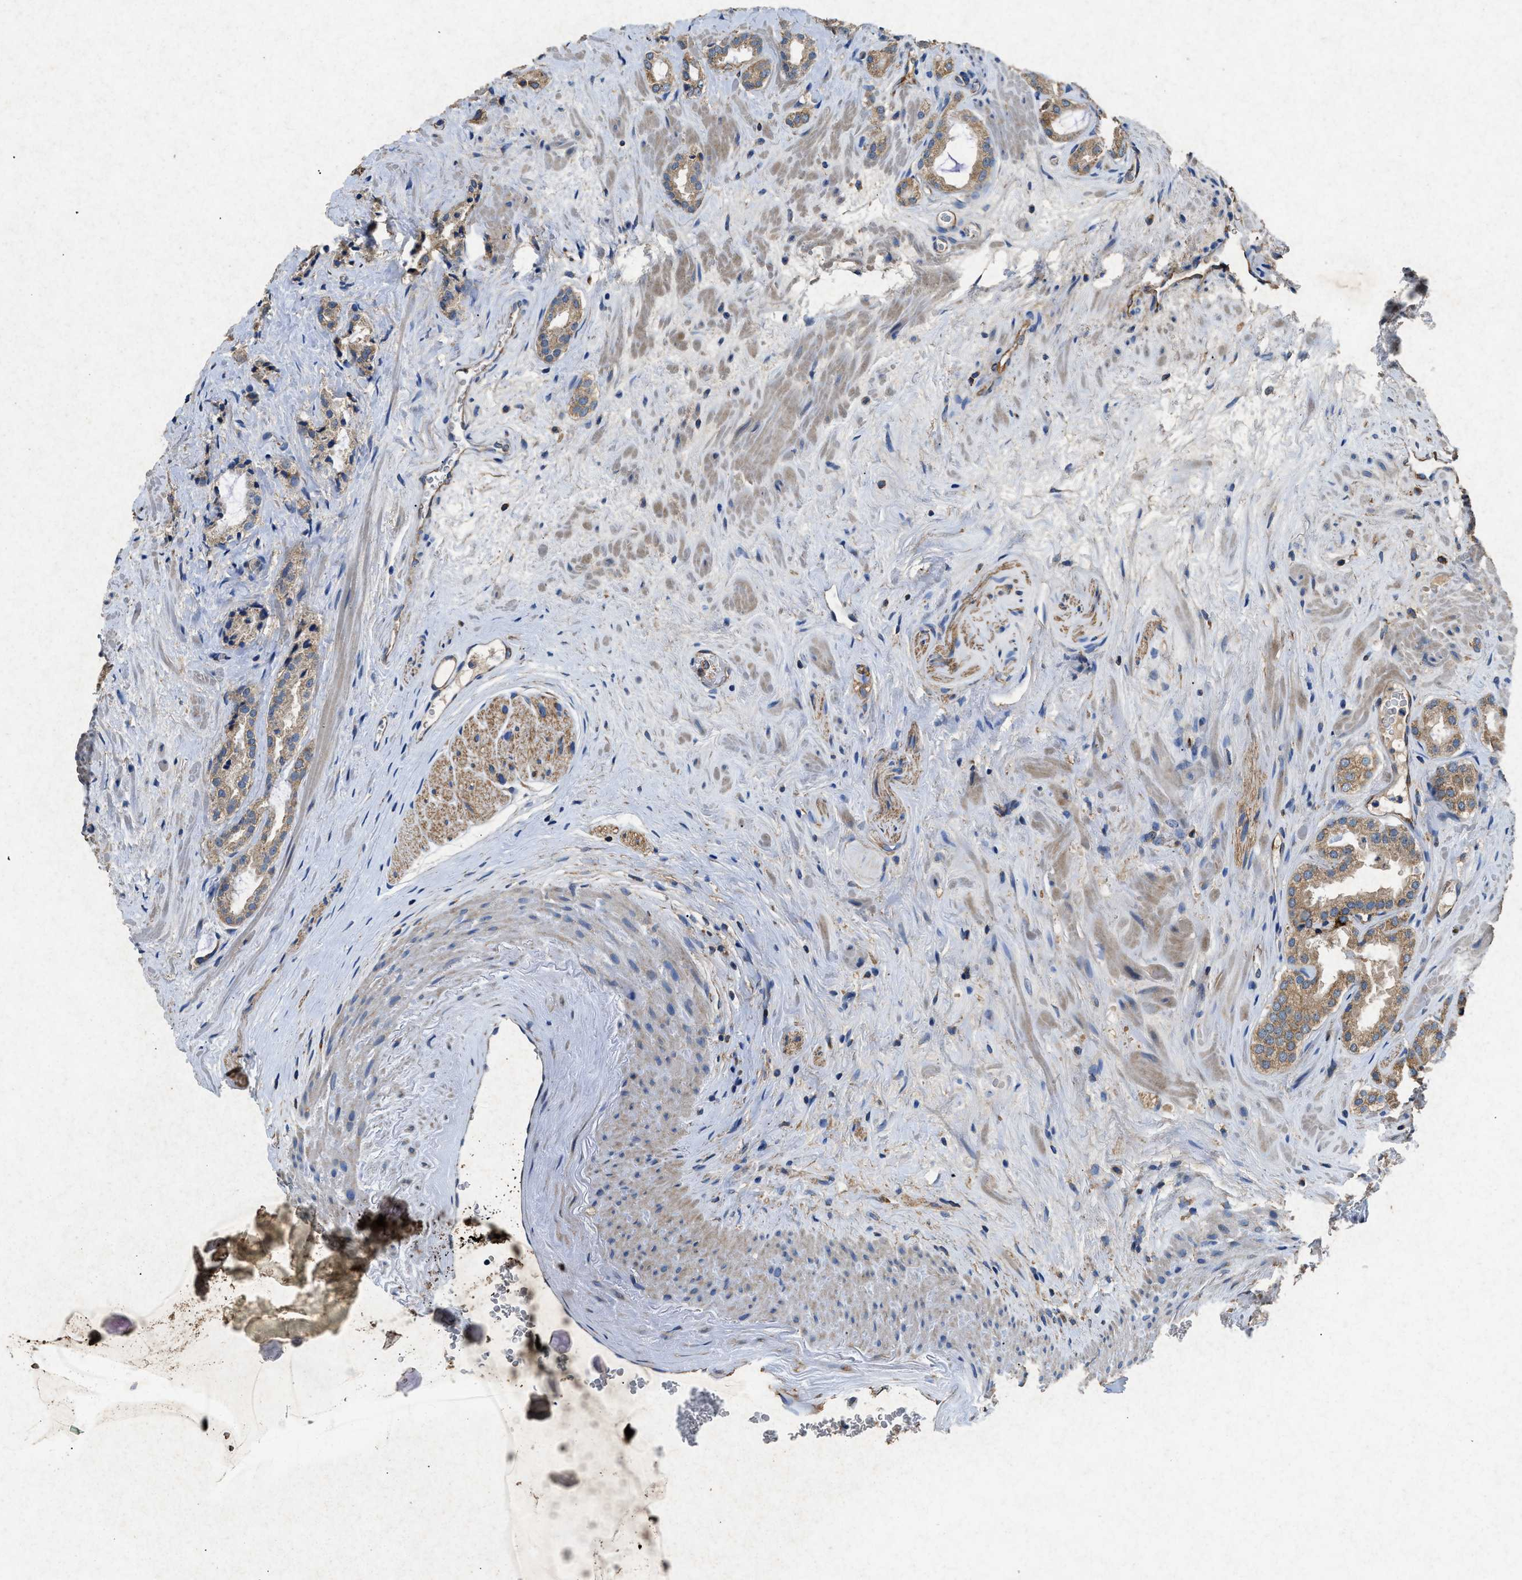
{"staining": {"intensity": "moderate", "quantity": ">75%", "location": "cytoplasmic/membranous"}, "tissue": "prostate cancer", "cell_type": "Tumor cells", "image_type": "cancer", "snomed": [{"axis": "morphology", "description": "Adenocarcinoma, High grade"}, {"axis": "topography", "description": "Prostate"}], "caption": "A brown stain shows moderate cytoplasmic/membranous positivity of a protein in prostate cancer tumor cells. (IHC, brightfield microscopy, high magnification).", "gene": "CDK15", "patient": {"sex": "male", "age": 64}}